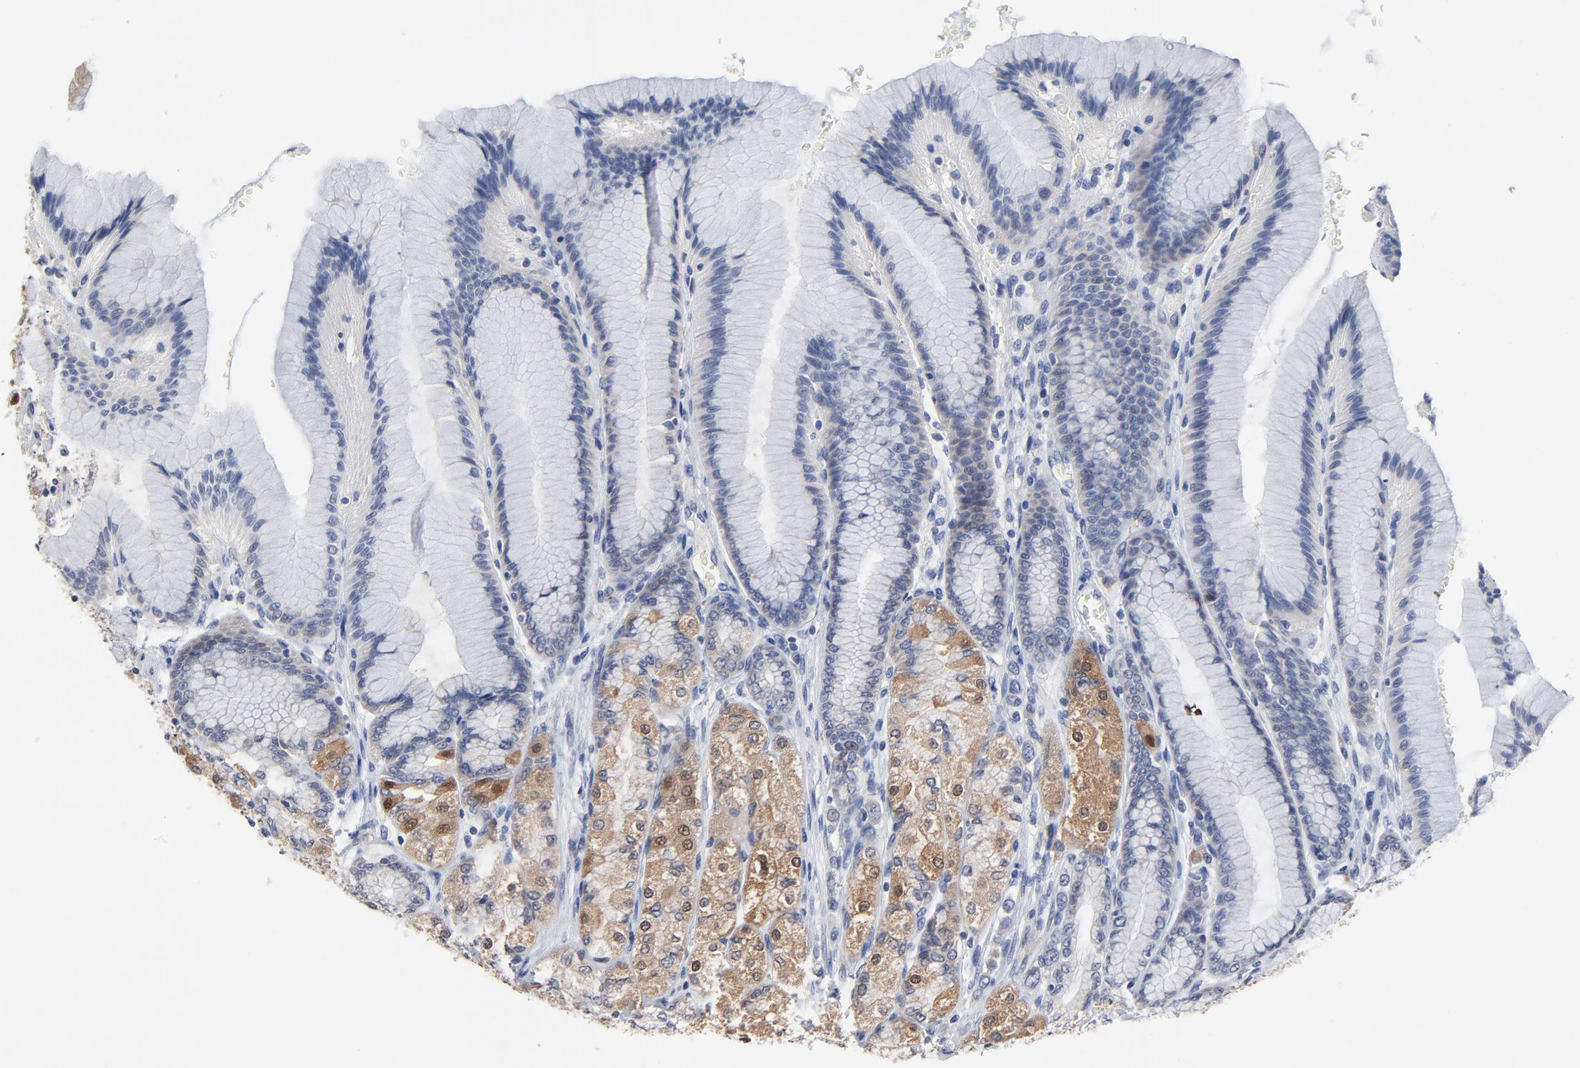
{"staining": {"intensity": "moderate", "quantity": "25%-75%", "location": "cytoplasmic/membranous"}, "tissue": "stomach", "cell_type": "Glandular cells", "image_type": "normal", "snomed": [{"axis": "morphology", "description": "Normal tissue, NOS"}, {"axis": "morphology", "description": "Adenocarcinoma, NOS"}, {"axis": "topography", "description": "Stomach"}, {"axis": "topography", "description": "Stomach, lower"}], "caption": "Protein expression analysis of normal stomach exhibits moderate cytoplasmic/membranous positivity in about 25%-75% of glandular cells.", "gene": "FBXL5", "patient": {"sex": "female", "age": 65}}